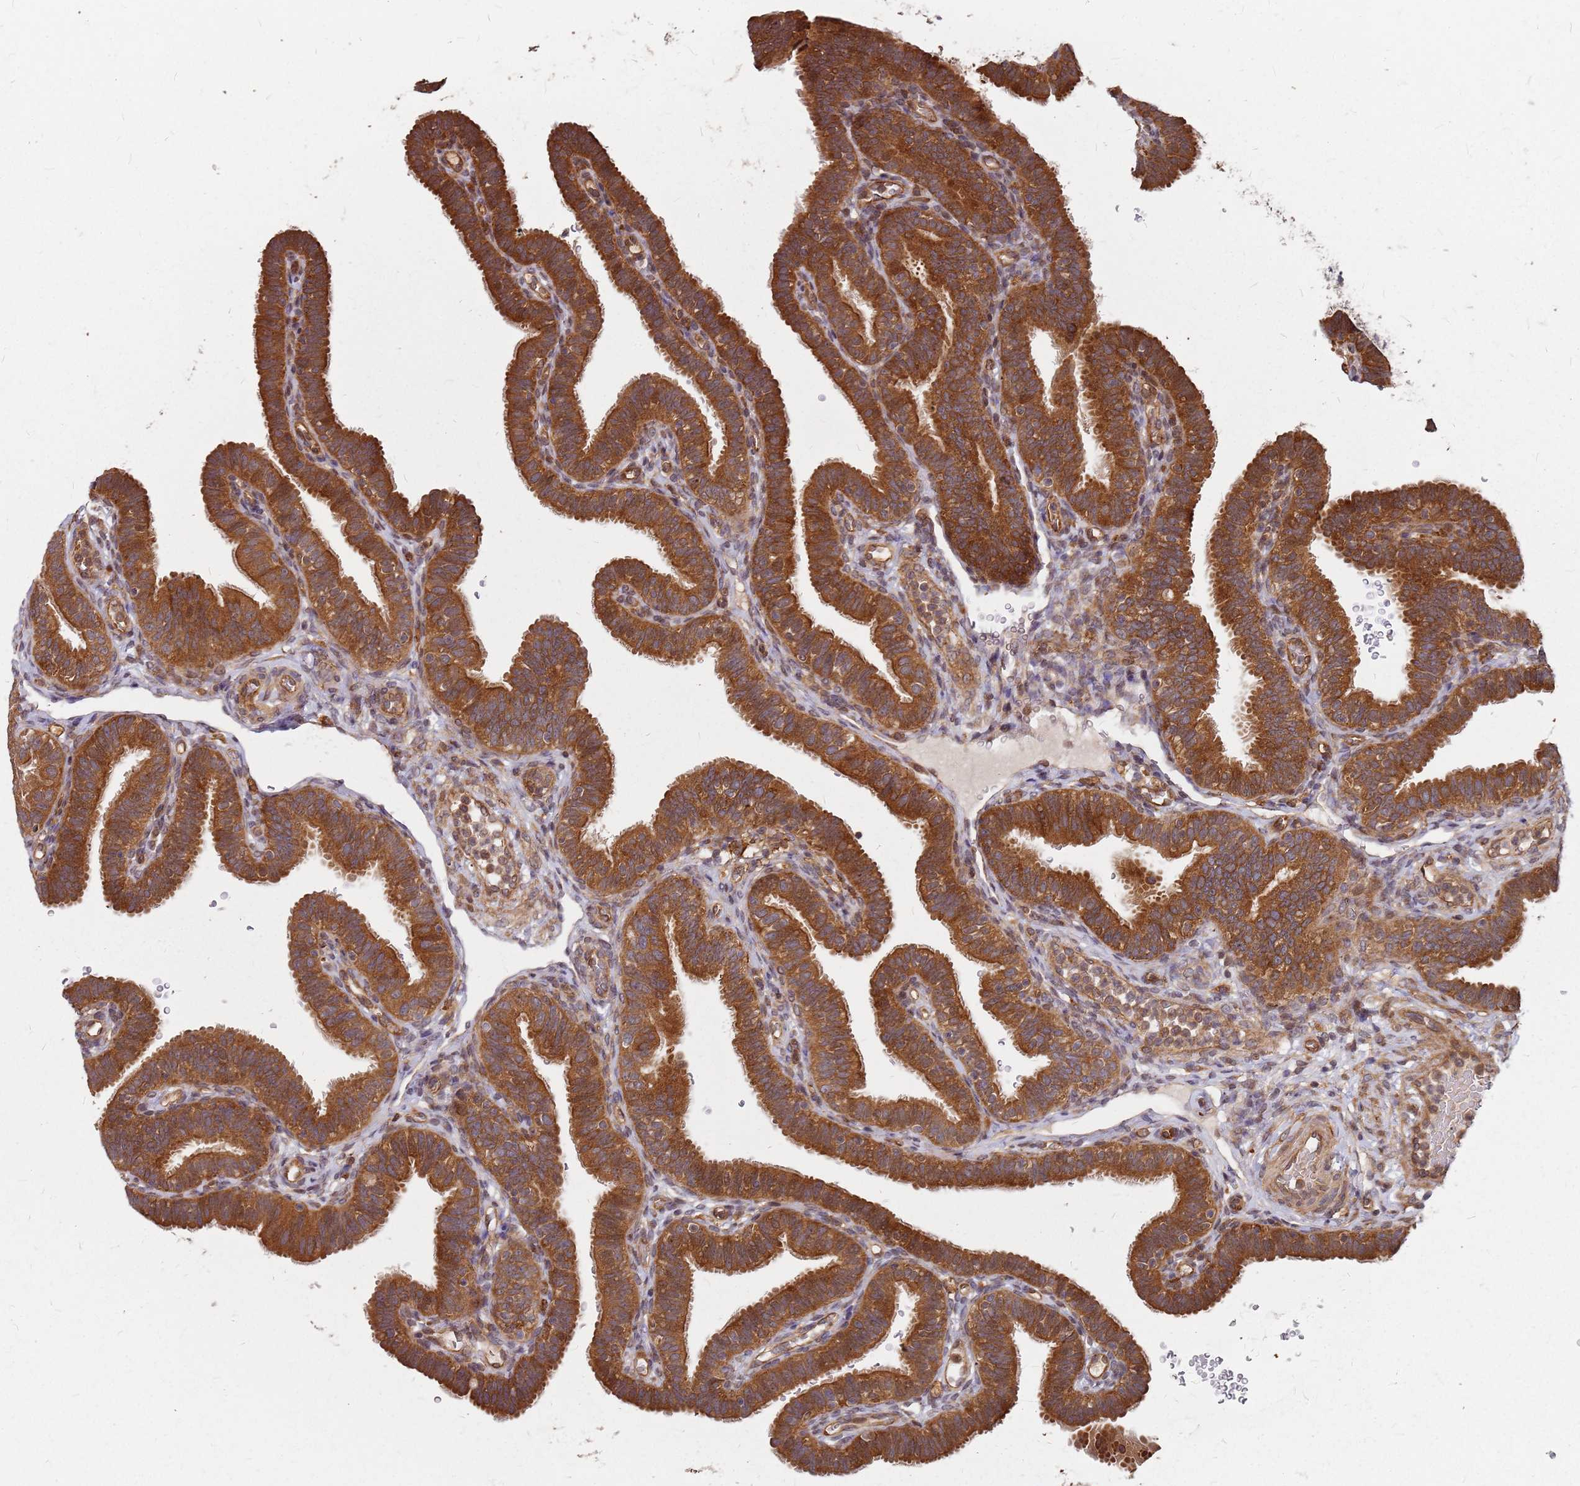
{"staining": {"intensity": "strong", "quantity": ">75%", "location": "cytoplasmic/membranous"}, "tissue": "fallopian tube", "cell_type": "Glandular cells", "image_type": "normal", "snomed": [{"axis": "morphology", "description": "Normal tissue, NOS"}, {"axis": "topography", "description": "Fallopian tube"}], "caption": "Immunohistochemical staining of benign fallopian tube reveals >75% levels of strong cytoplasmic/membranous protein expression in about >75% of glandular cells. Using DAB (3,3'-diaminobenzidine) (brown) and hematoxylin (blue) stains, captured at high magnification using brightfield microscopy.", "gene": "TRABD", "patient": {"sex": "female", "age": 41}}